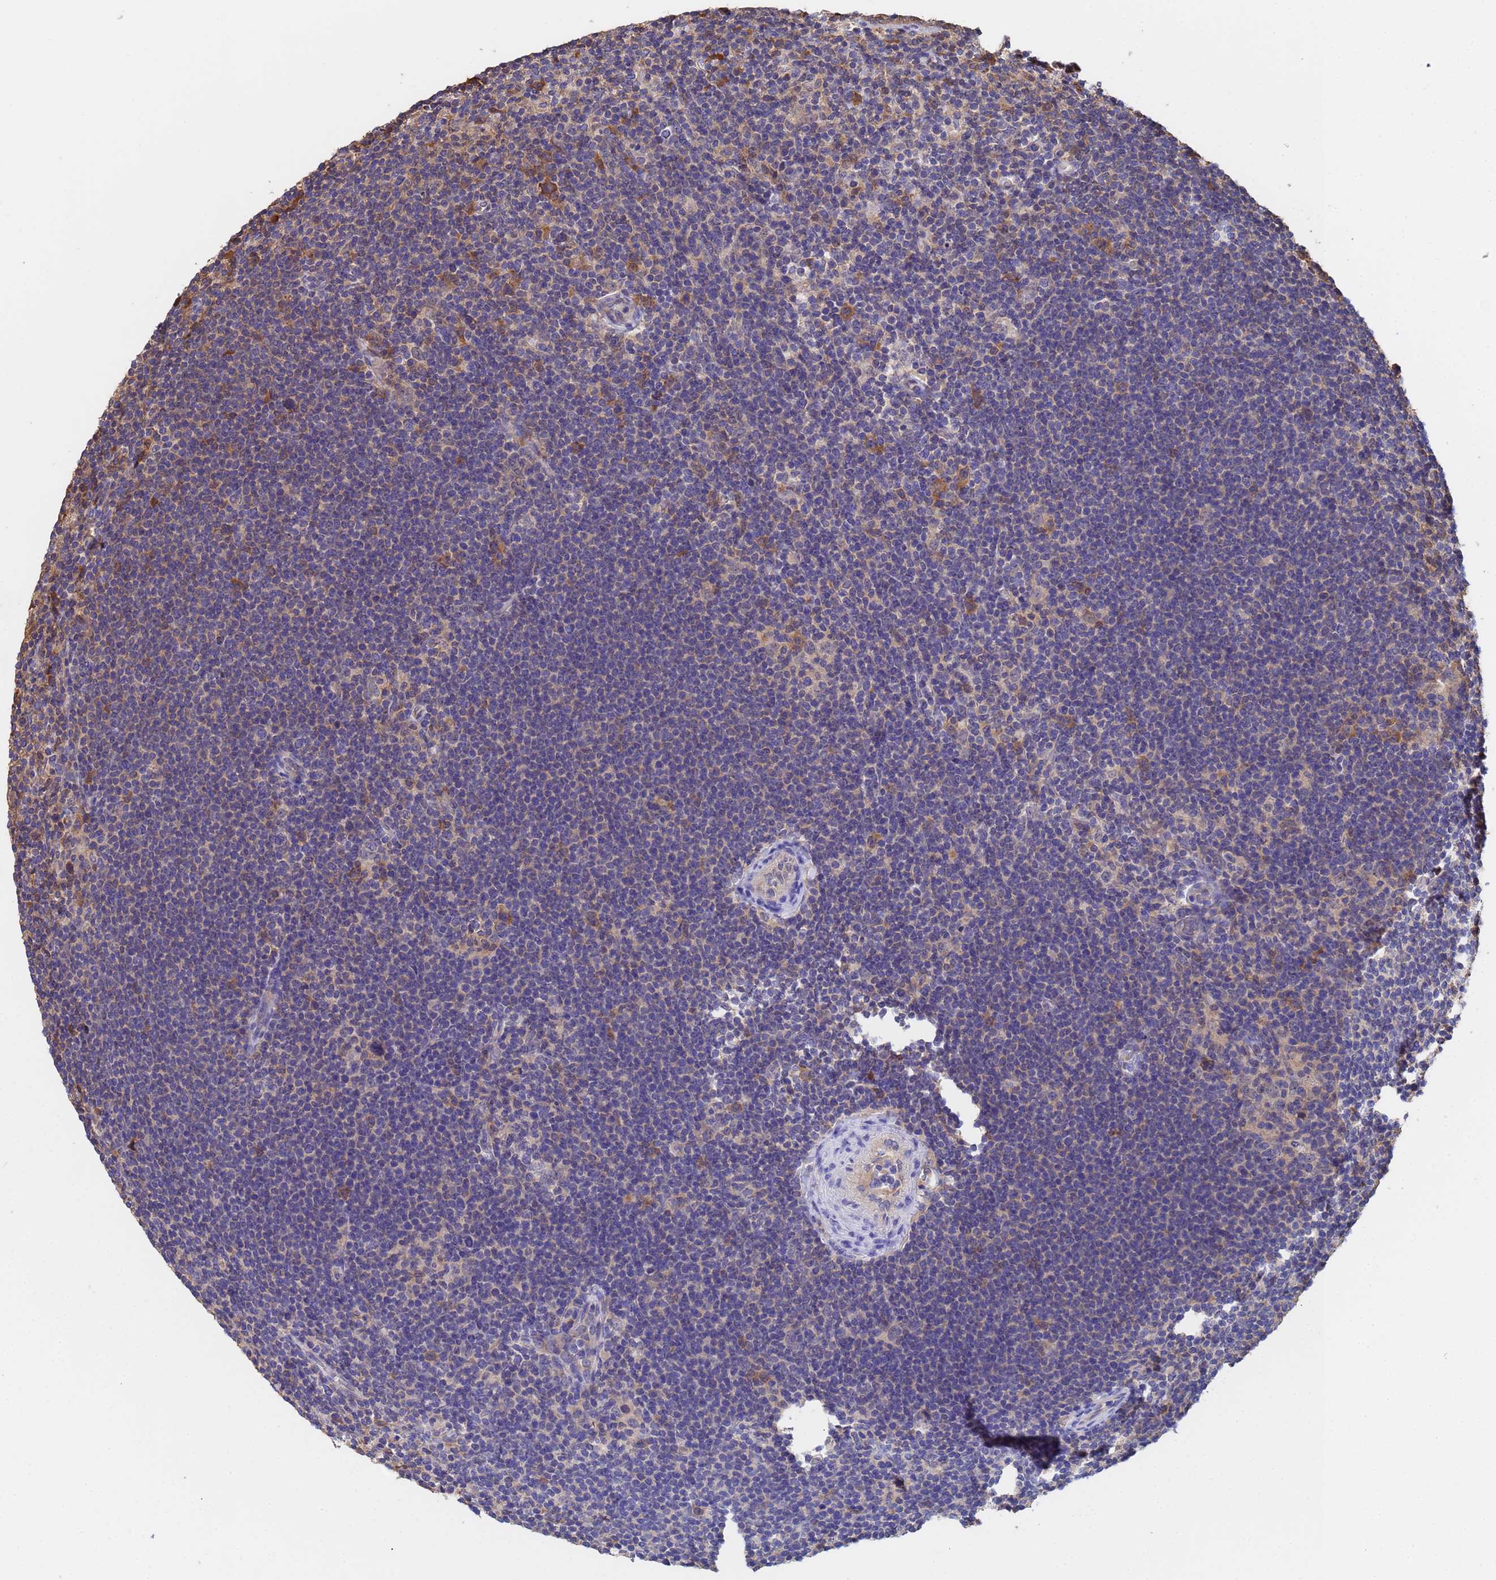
{"staining": {"intensity": "moderate", "quantity": "25%-75%", "location": "cytoplasmic/membranous"}, "tissue": "lymphoma", "cell_type": "Tumor cells", "image_type": "cancer", "snomed": [{"axis": "morphology", "description": "Hodgkin's disease, NOS"}, {"axis": "topography", "description": "Lymph node"}], "caption": "Moderate cytoplasmic/membranous positivity for a protein is appreciated in about 25%-75% of tumor cells of Hodgkin's disease using IHC.", "gene": "FAM25A", "patient": {"sex": "female", "age": 57}}